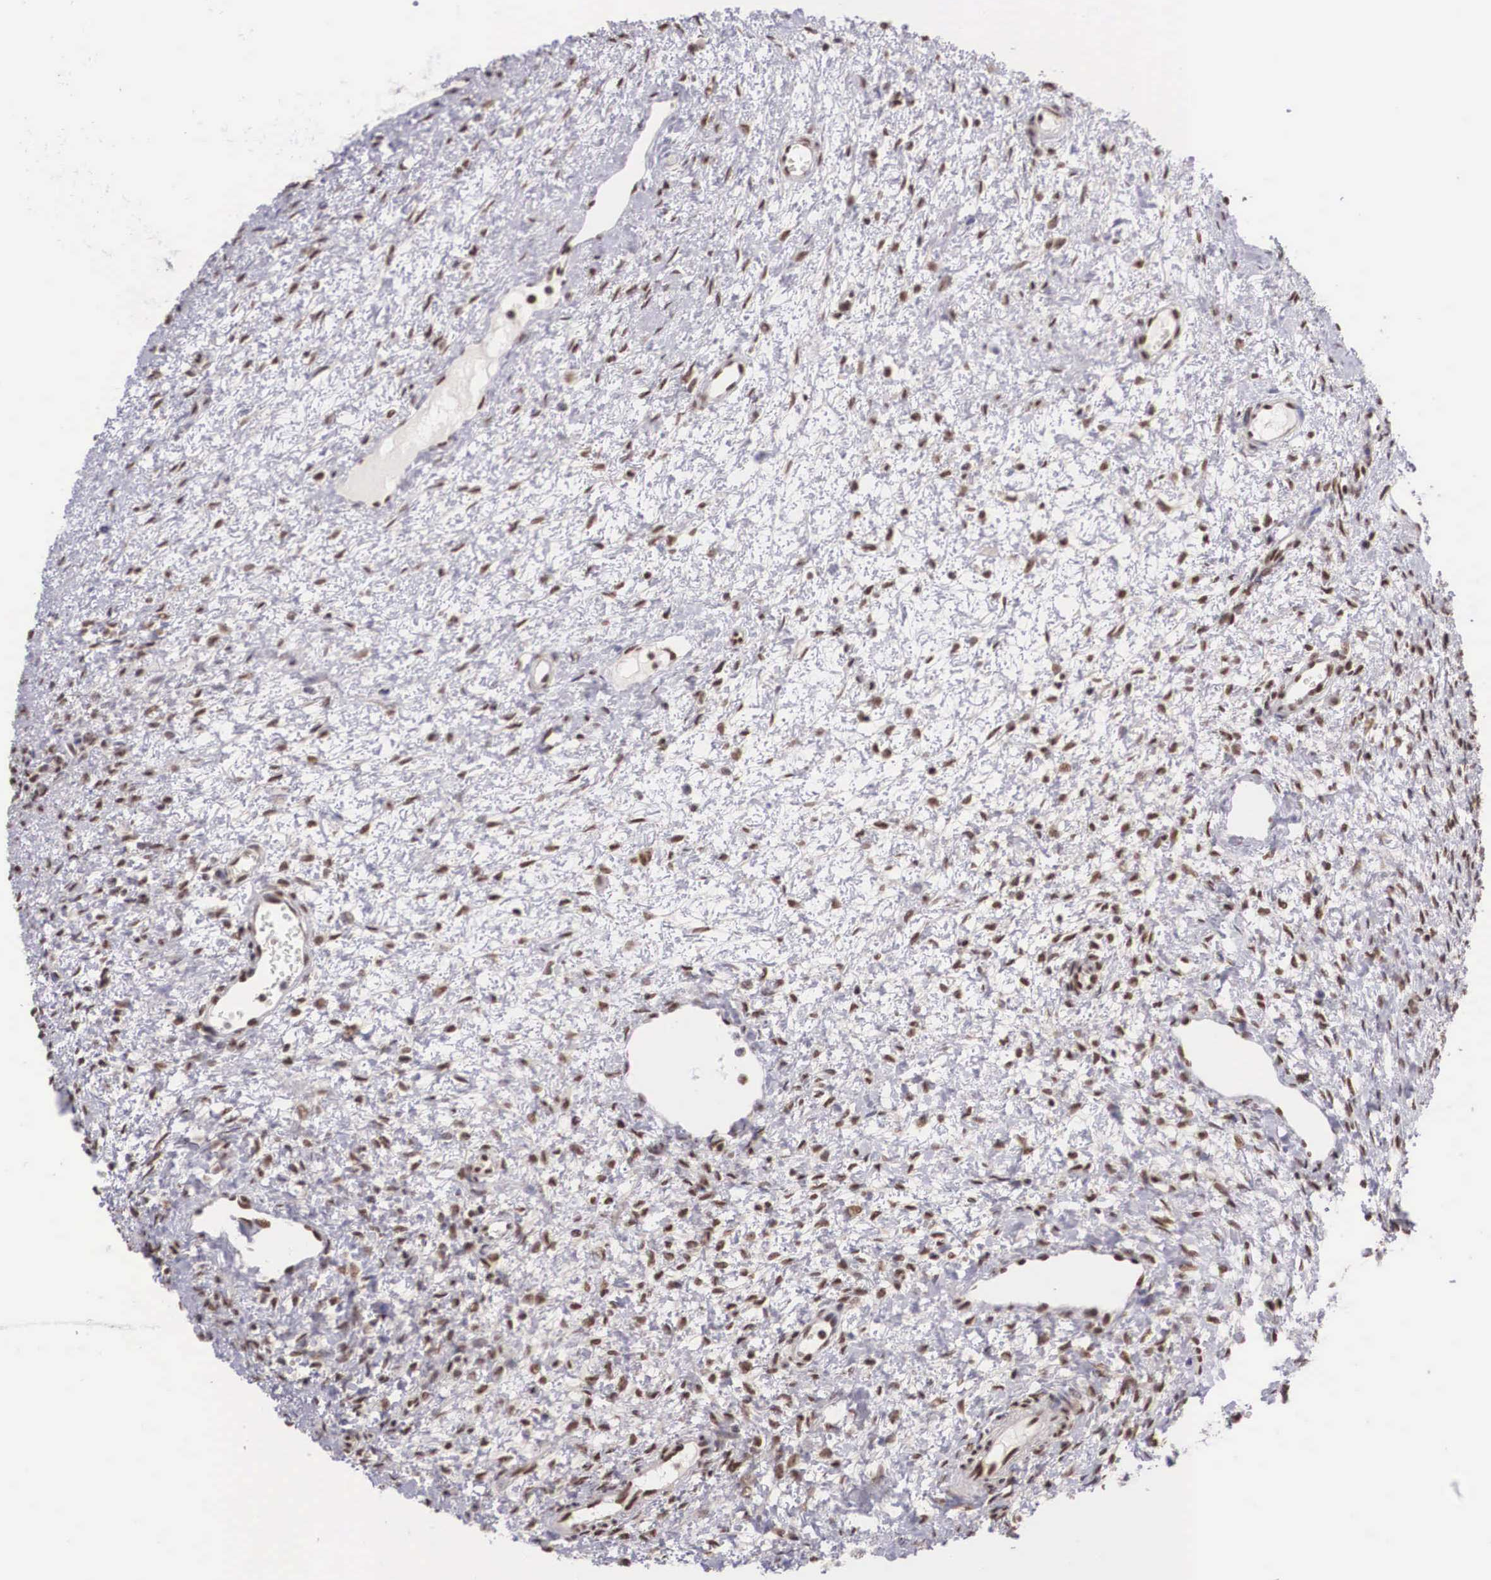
{"staining": {"intensity": "moderate", "quantity": ">75%", "location": "nuclear"}, "tissue": "ovary", "cell_type": "Ovarian stroma cells", "image_type": "normal", "snomed": [{"axis": "morphology", "description": "Normal tissue, NOS"}, {"axis": "topography", "description": "Ovary"}], "caption": "Immunohistochemical staining of benign human ovary shows medium levels of moderate nuclear positivity in approximately >75% of ovarian stroma cells. Ihc stains the protein of interest in brown and the nuclei are stained blue.", "gene": "POLR2F", "patient": {"sex": "female", "age": 32}}